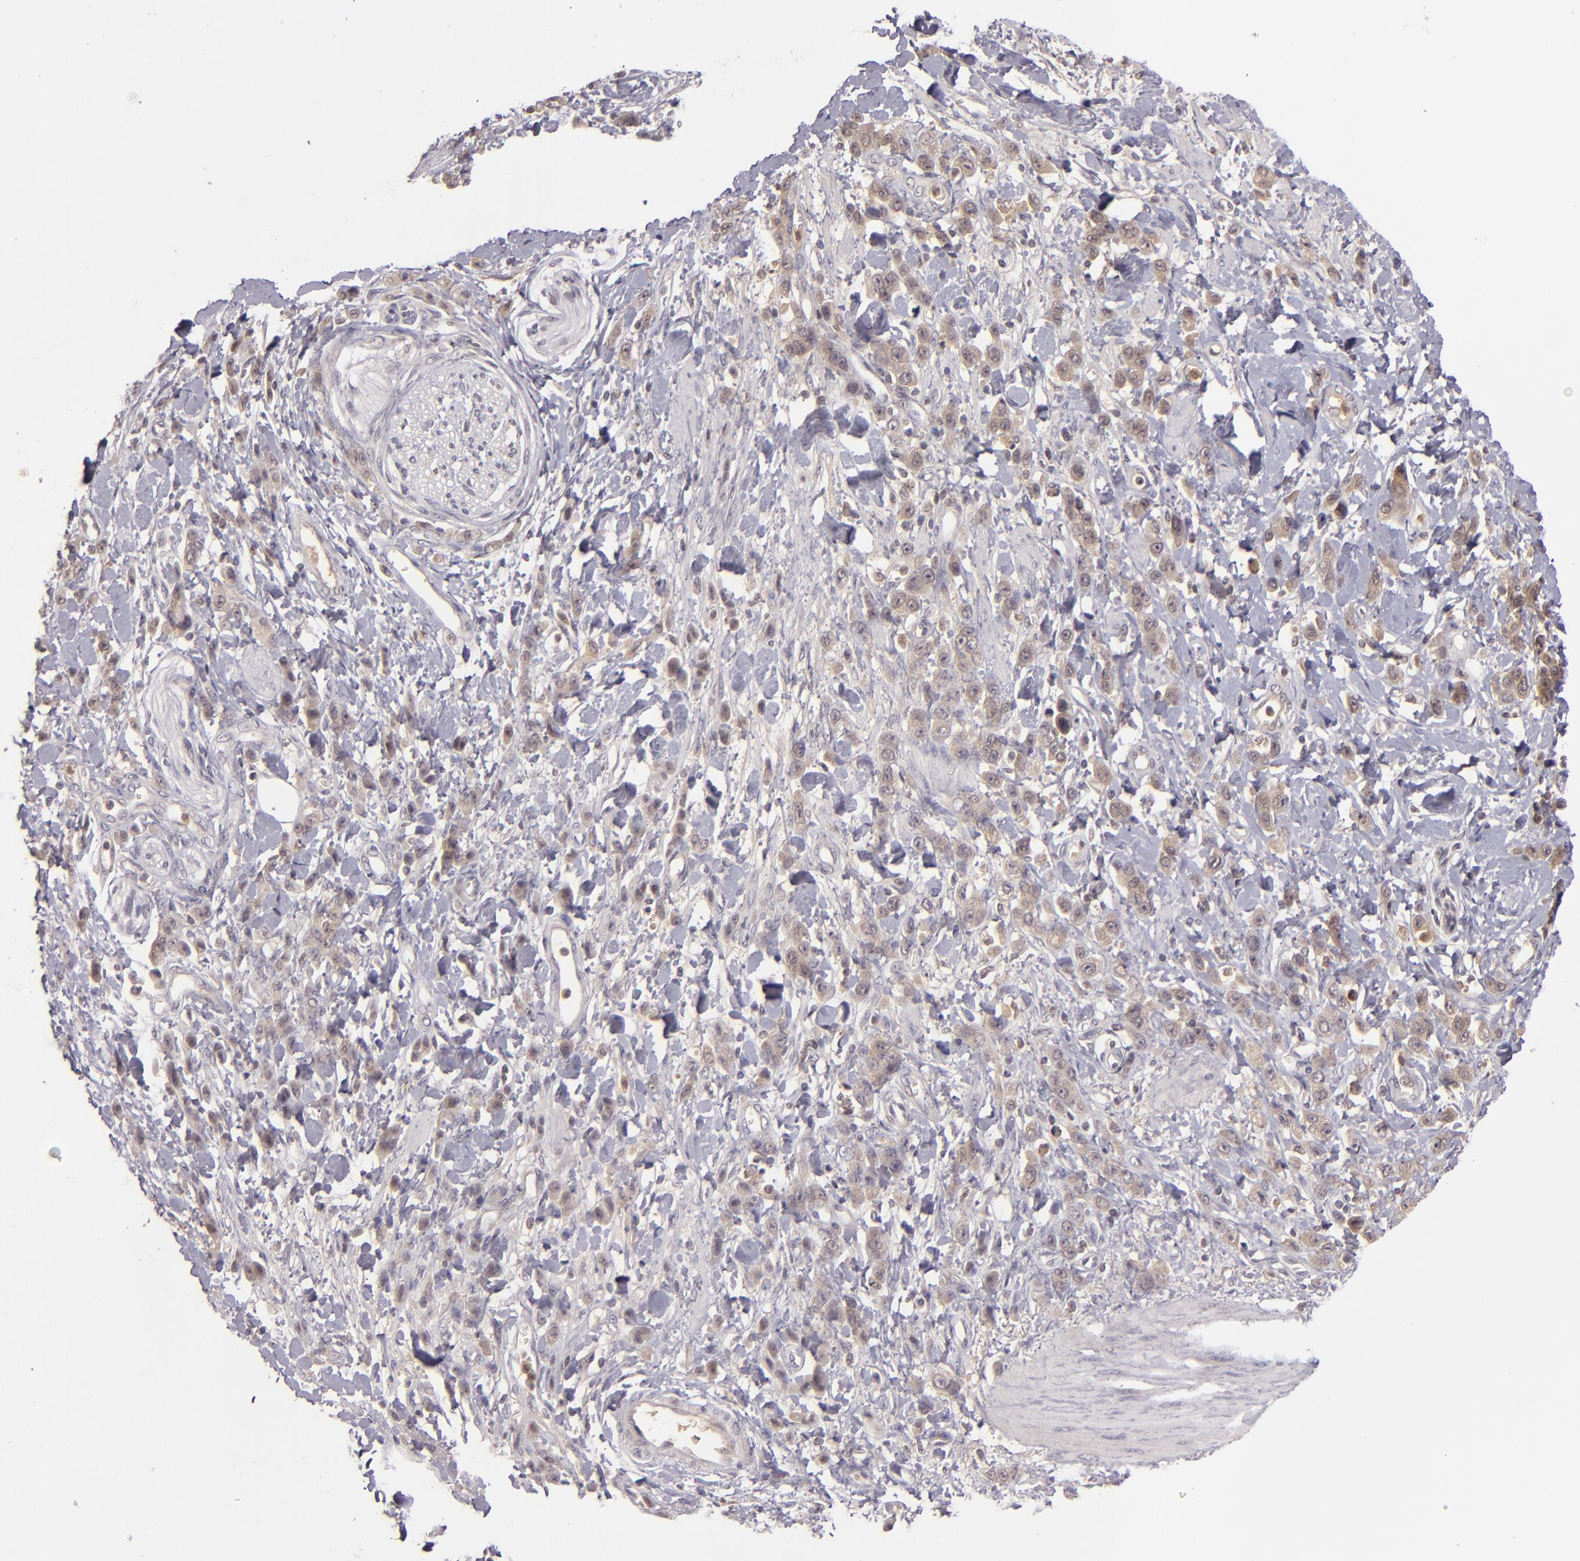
{"staining": {"intensity": "weak", "quantity": ">75%", "location": "cytoplasmic/membranous"}, "tissue": "stomach cancer", "cell_type": "Tumor cells", "image_type": "cancer", "snomed": [{"axis": "morphology", "description": "Normal tissue, NOS"}, {"axis": "morphology", "description": "Adenocarcinoma, NOS"}, {"axis": "topography", "description": "Stomach"}], "caption": "Stomach adenocarcinoma stained with a brown dye exhibits weak cytoplasmic/membranous positive expression in about >75% of tumor cells.", "gene": "LRG1", "patient": {"sex": "male", "age": 82}}